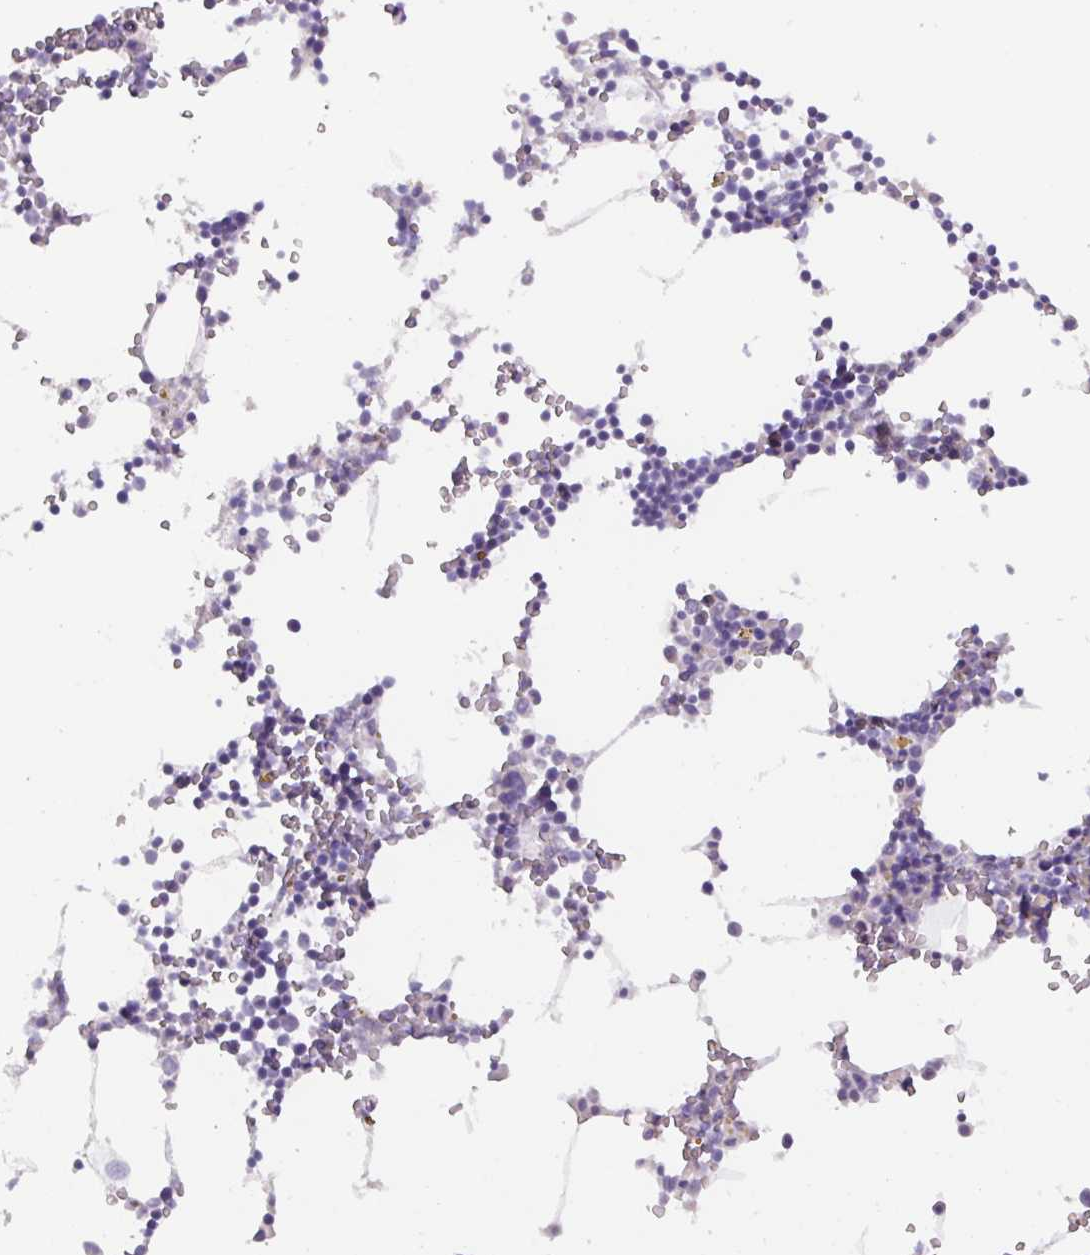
{"staining": {"intensity": "strong", "quantity": "<25%", "location": "cytoplasmic/membranous"}, "tissue": "bone marrow", "cell_type": "Hematopoietic cells", "image_type": "normal", "snomed": [{"axis": "morphology", "description": "Normal tissue, NOS"}, {"axis": "topography", "description": "Bone marrow"}], "caption": "Protein staining reveals strong cytoplasmic/membranous expression in about <25% of hematopoietic cells in unremarkable bone marrow. The staining was performed using DAB to visualize the protein expression in brown, while the nuclei were stained in blue with hematoxylin (Magnification: 20x).", "gene": "ADGRE1", "patient": {"sex": "male", "age": 54}}